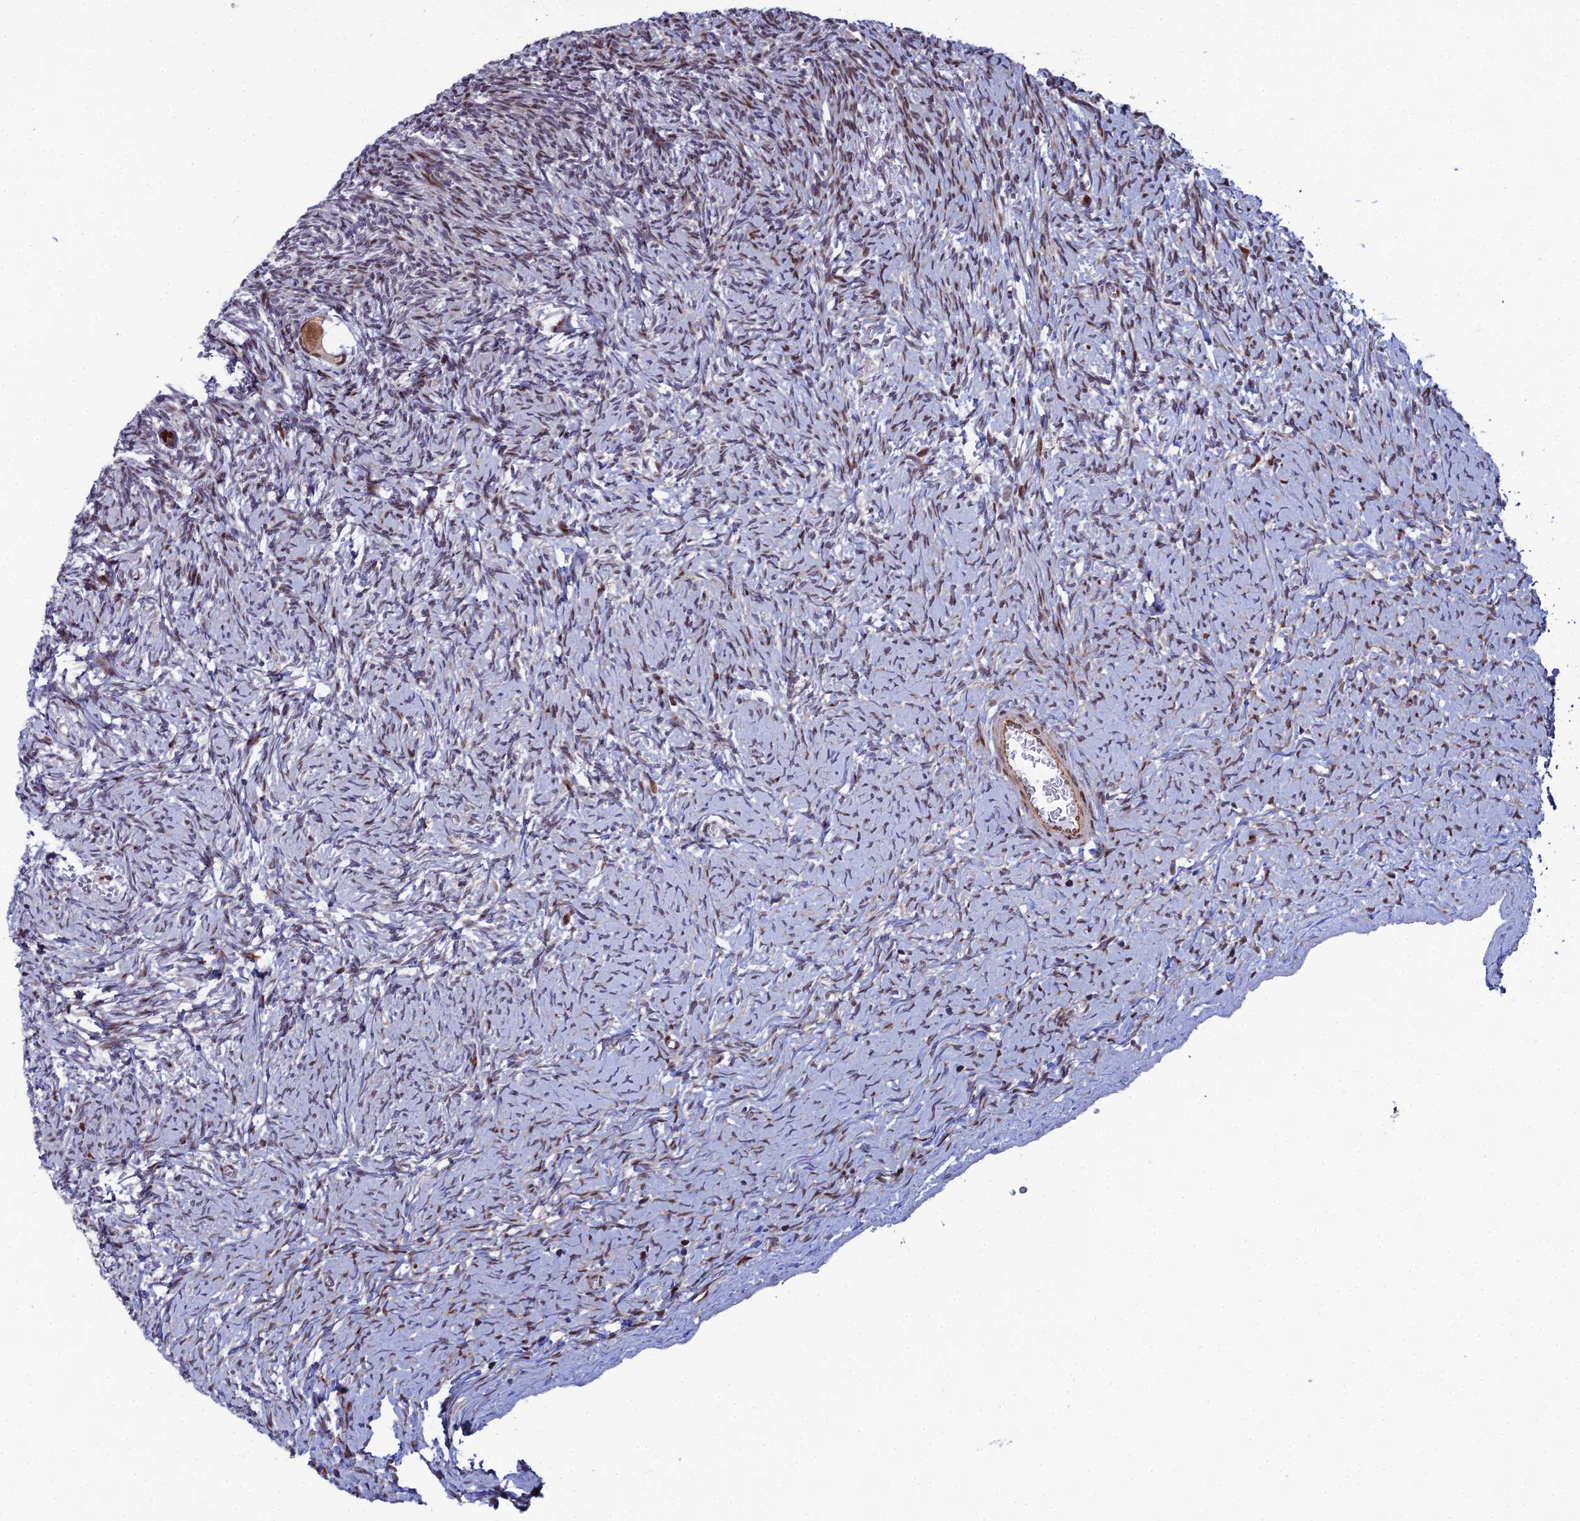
{"staining": {"intensity": "moderate", "quantity": ">75%", "location": "cytoplasmic/membranous,nuclear"}, "tissue": "ovary", "cell_type": "Follicle cells", "image_type": "normal", "snomed": [{"axis": "morphology", "description": "Normal tissue, NOS"}, {"axis": "topography", "description": "Ovary"}], "caption": "This photomicrograph exhibits immunohistochemistry staining of normal ovary, with medium moderate cytoplasmic/membranous,nuclear expression in about >75% of follicle cells.", "gene": "ZNF668", "patient": {"sex": "female", "age": 39}}